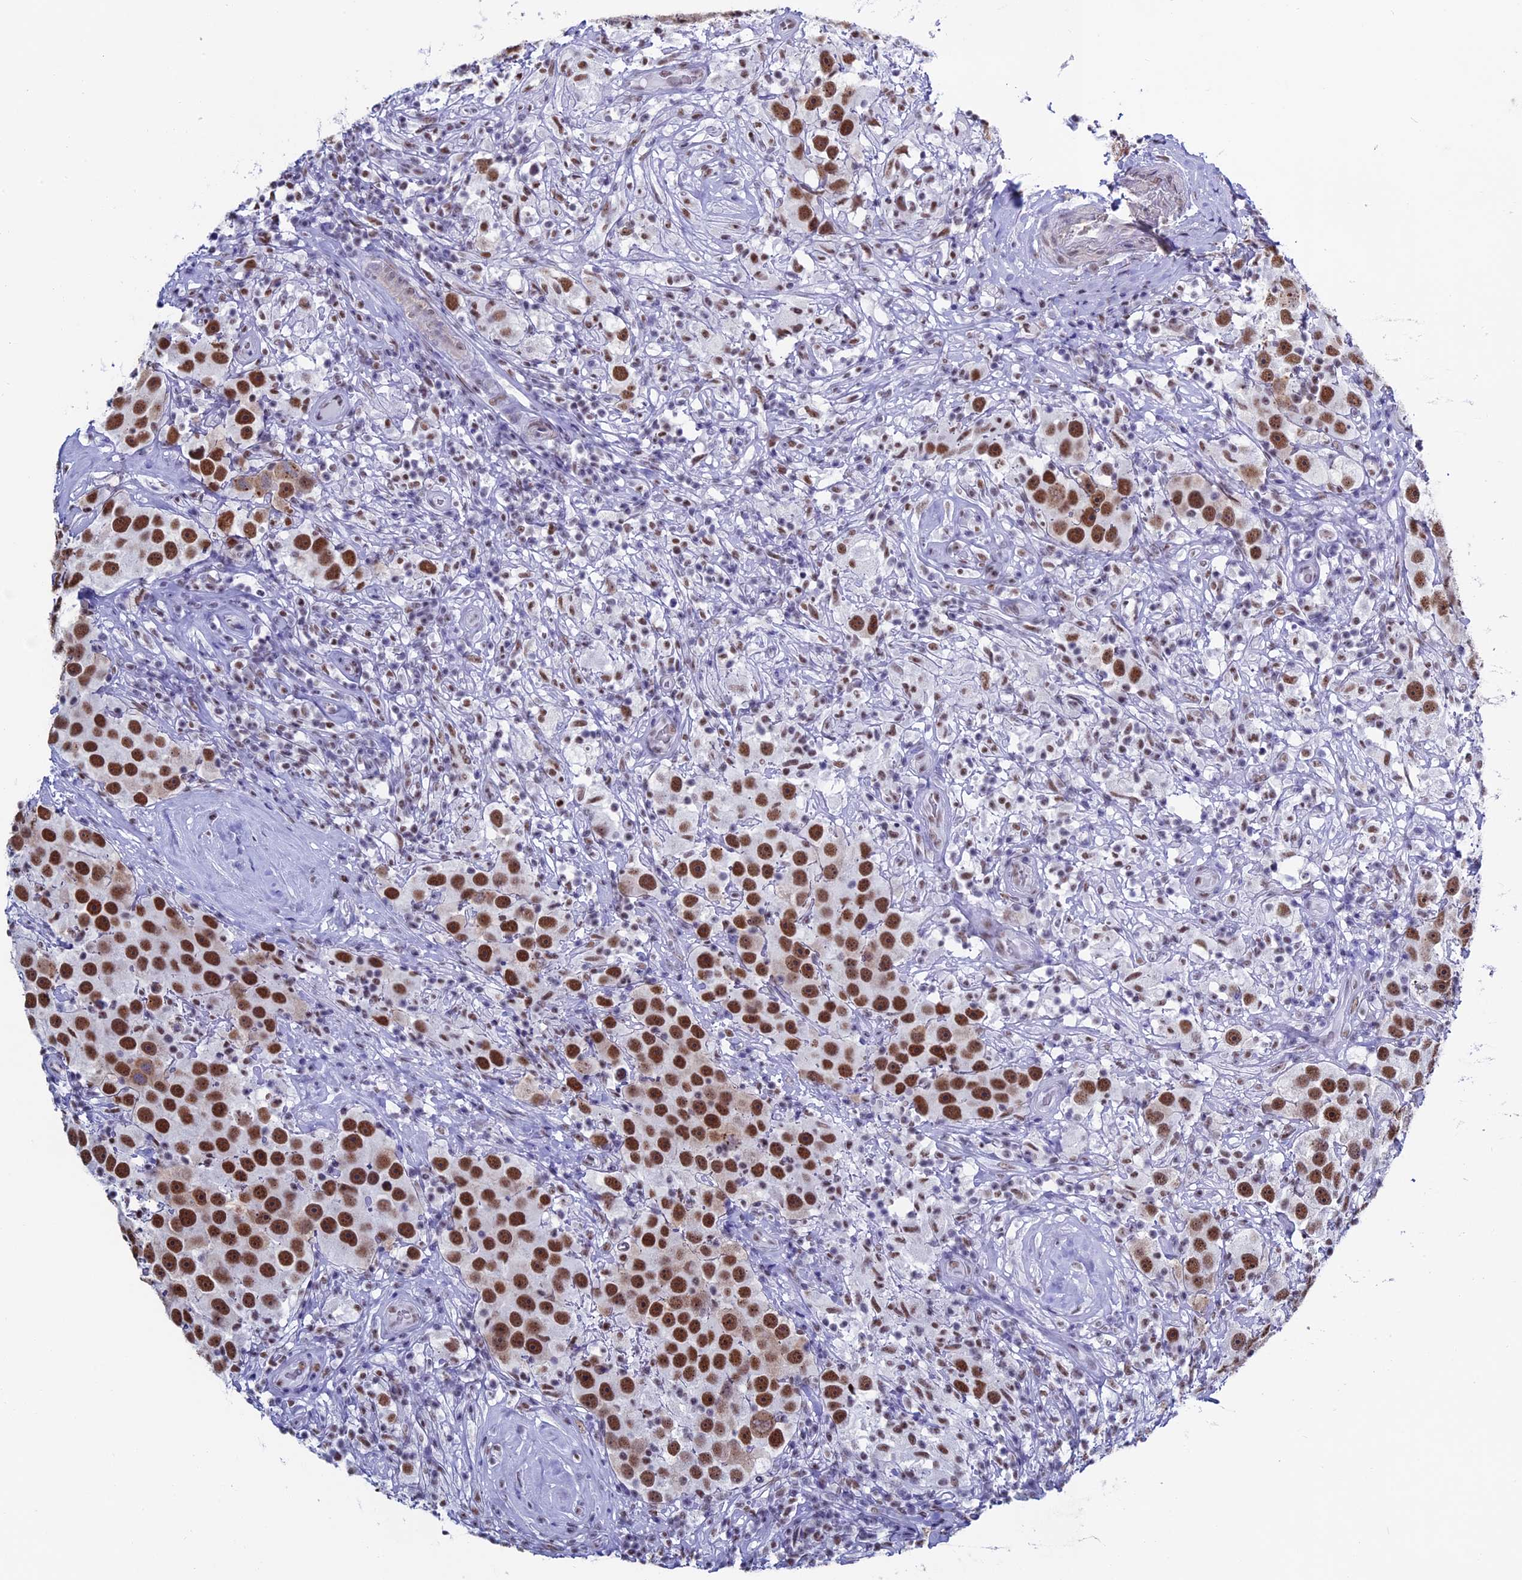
{"staining": {"intensity": "strong", "quantity": ">75%", "location": "nuclear"}, "tissue": "testis cancer", "cell_type": "Tumor cells", "image_type": "cancer", "snomed": [{"axis": "morphology", "description": "Seminoma, NOS"}, {"axis": "topography", "description": "Testis"}], "caption": "This is an image of immunohistochemistry staining of seminoma (testis), which shows strong staining in the nuclear of tumor cells.", "gene": "CD2BP2", "patient": {"sex": "male", "age": 49}}